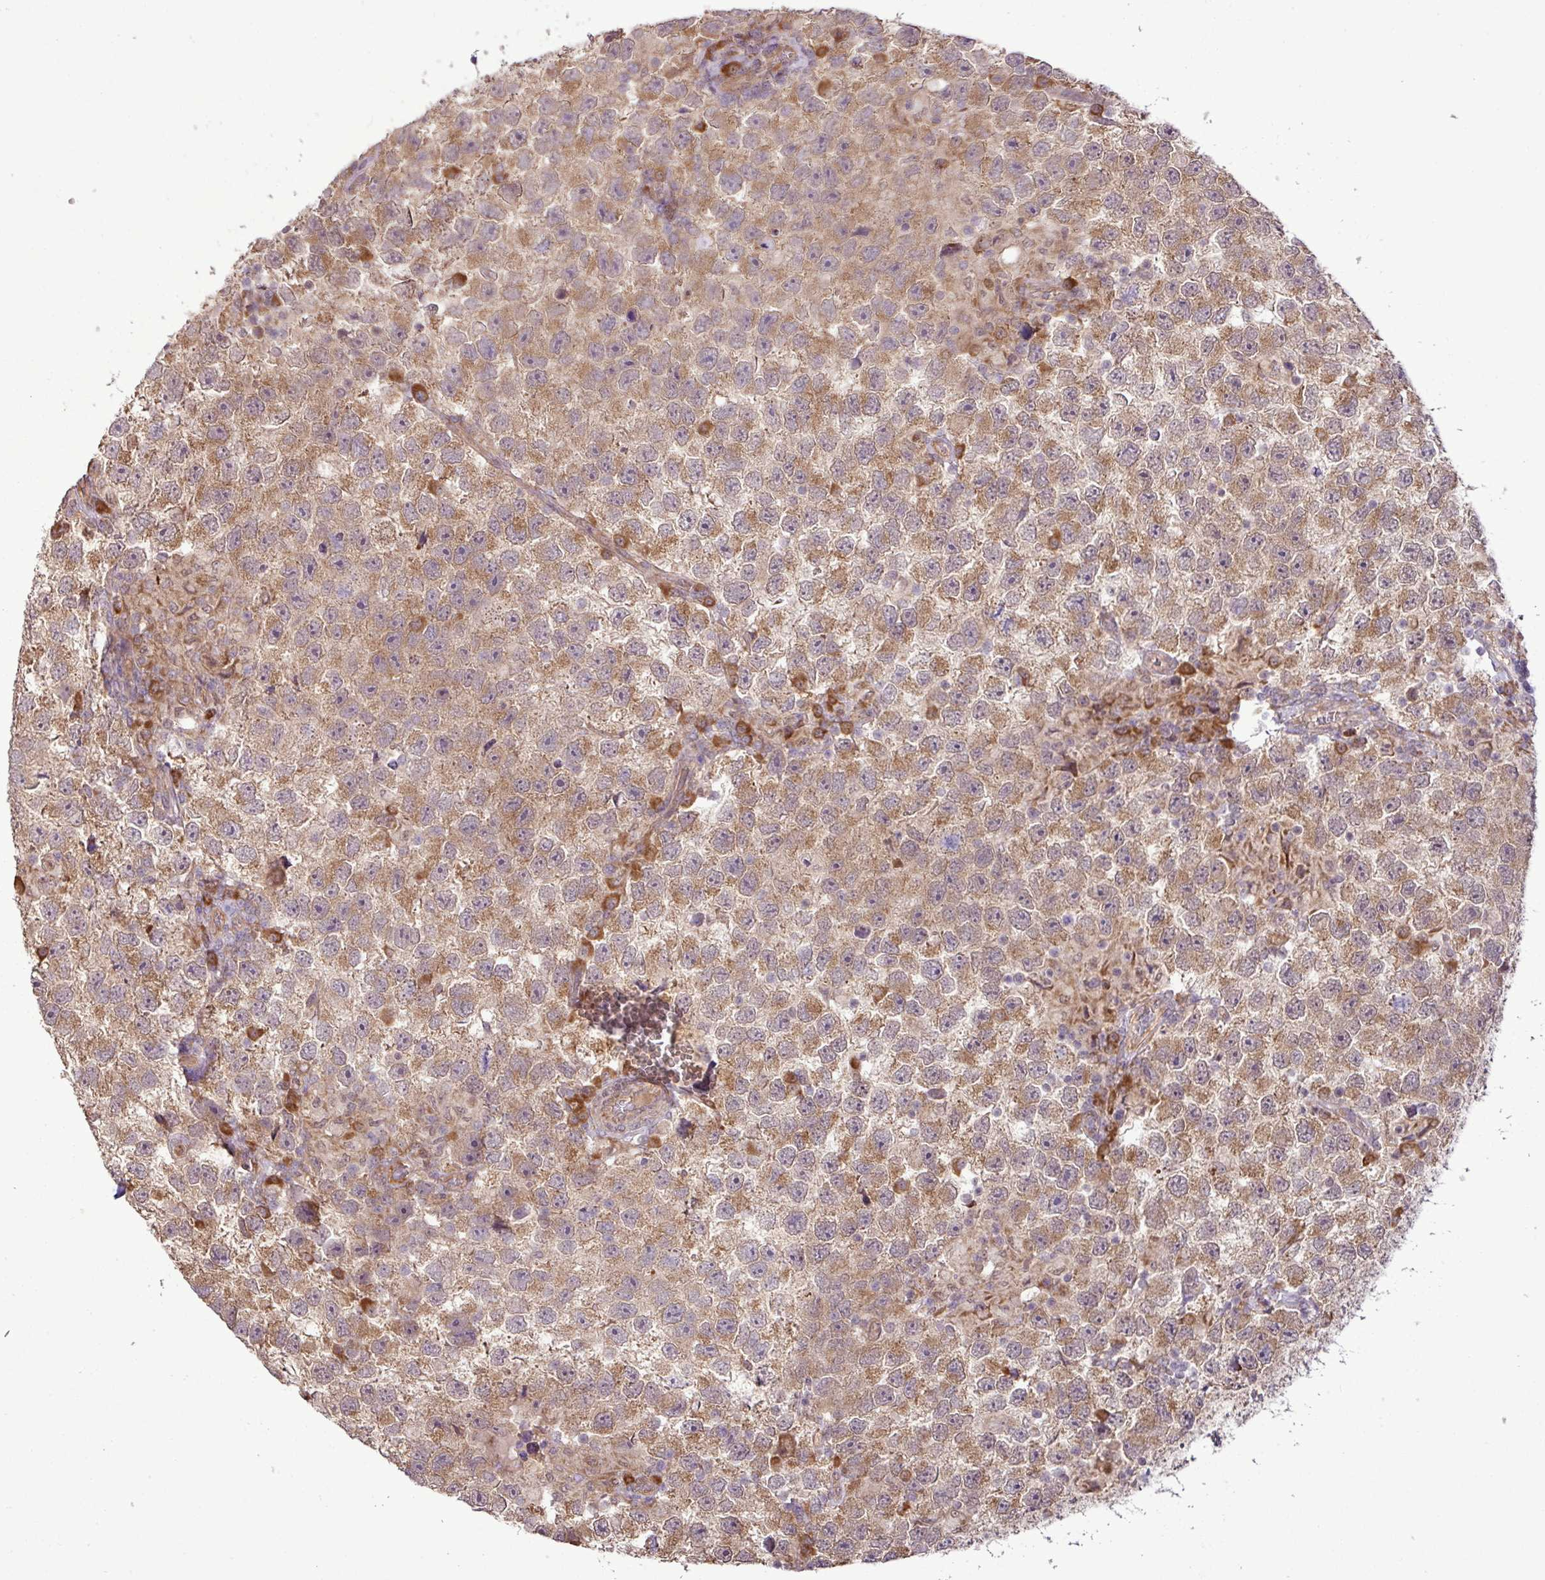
{"staining": {"intensity": "moderate", "quantity": ">75%", "location": "cytoplasmic/membranous"}, "tissue": "testis cancer", "cell_type": "Tumor cells", "image_type": "cancer", "snomed": [{"axis": "morphology", "description": "Seminoma, NOS"}, {"axis": "topography", "description": "Testis"}], "caption": "Immunohistochemistry micrograph of testis cancer (seminoma) stained for a protein (brown), which demonstrates medium levels of moderate cytoplasmic/membranous expression in approximately >75% of tumor cells.", "gene": "DNAAF4", "patient": {"sex": "male", "age": 26}}